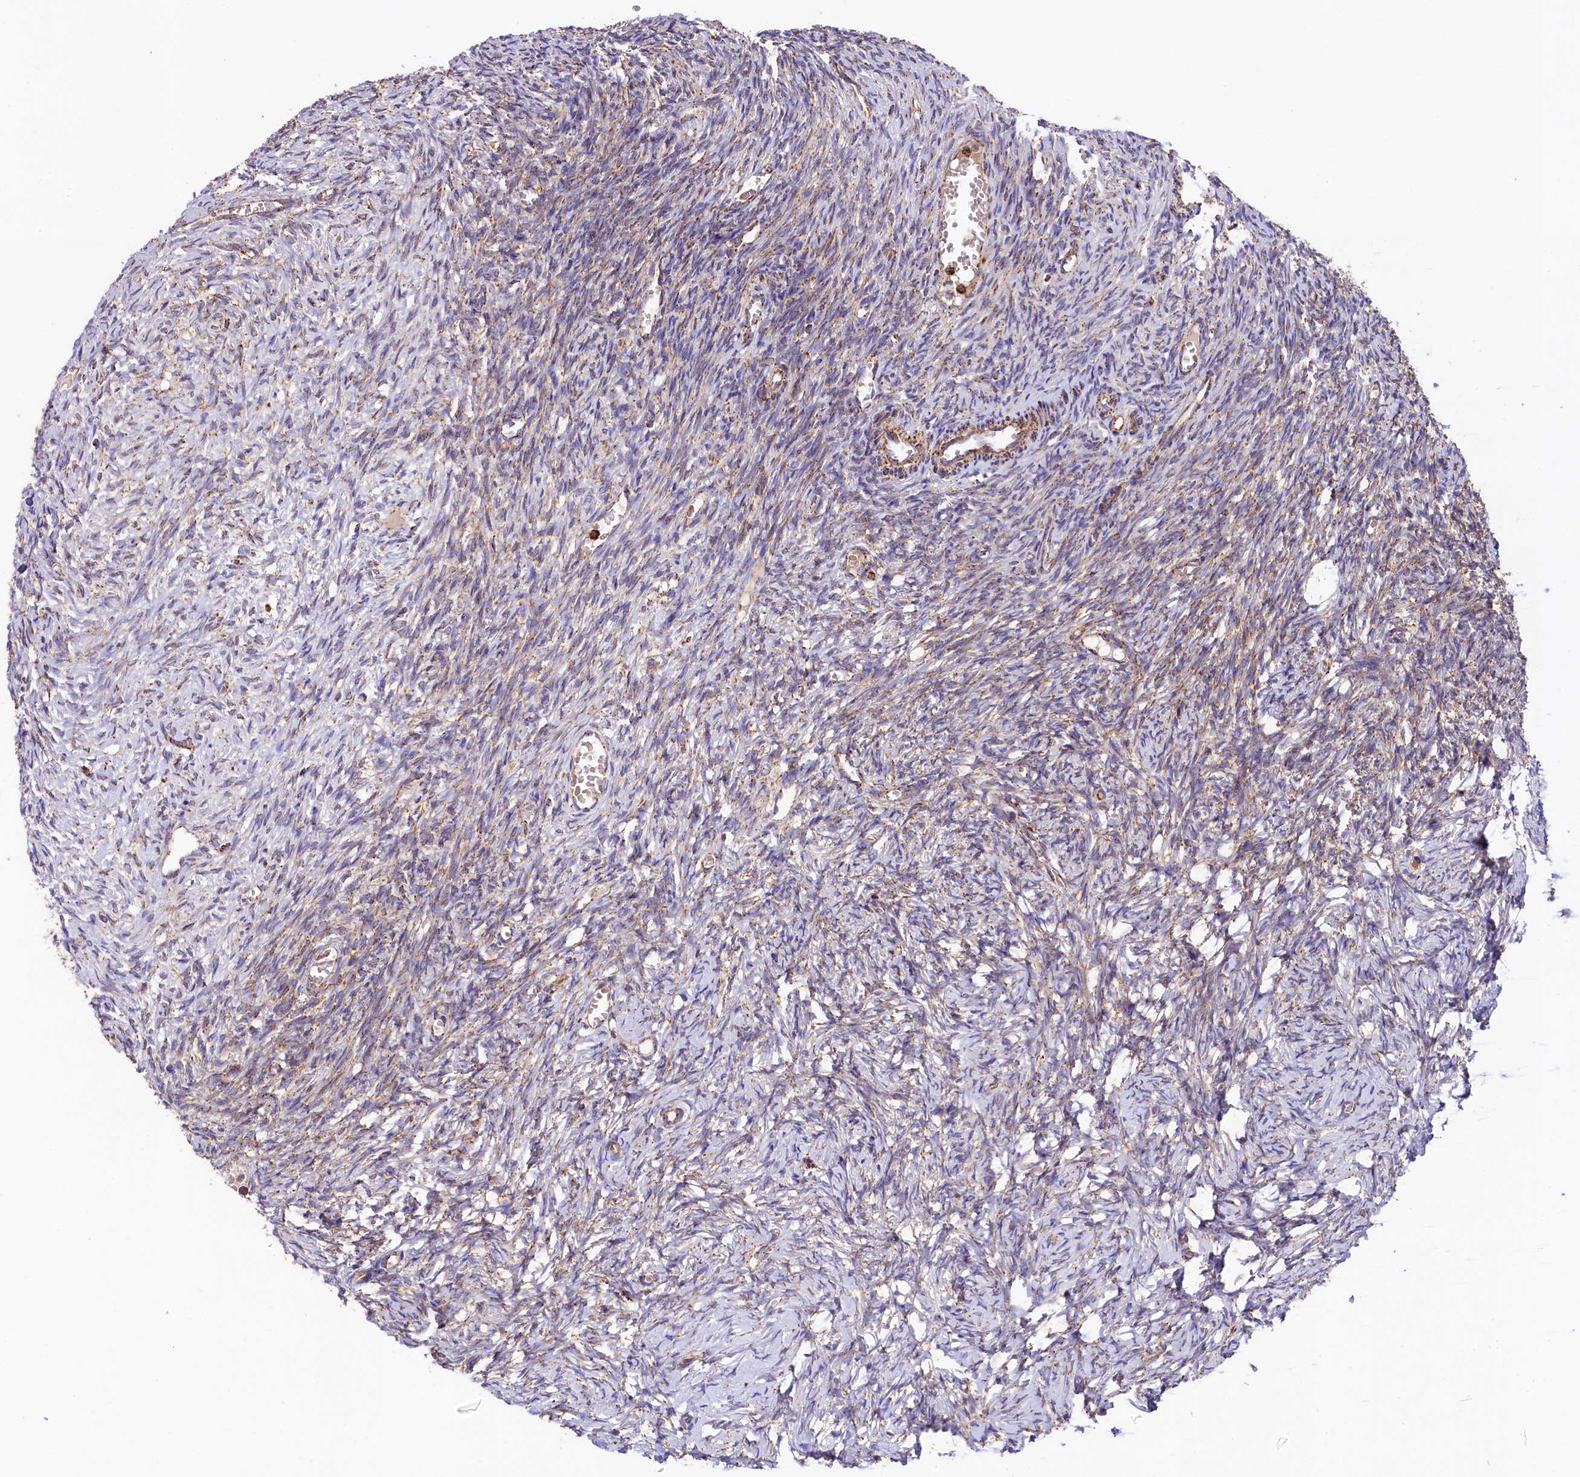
{"staining": {"intensity": "moderate", "quantity": "25%-75%", "location": "cytoplasmic/membranous"}, "tissue": "ovary", "cell_type": "Ovarian stroma cells", "image_type": "normal", "snomed": [{"axis": "morphology", "description": "Normal tissue, NOS"}, {"axis": "topography", "description": "Ovary"}], "caption": "Immunohistochemical staining of benign ovary exhibits medium levels of moderate cytoplasmic/membranous positivity in approximately 25%-75% of ovarian stroma cells.", "gene": "CLYBL", "patient": {"sex": "female", "age": 27}}